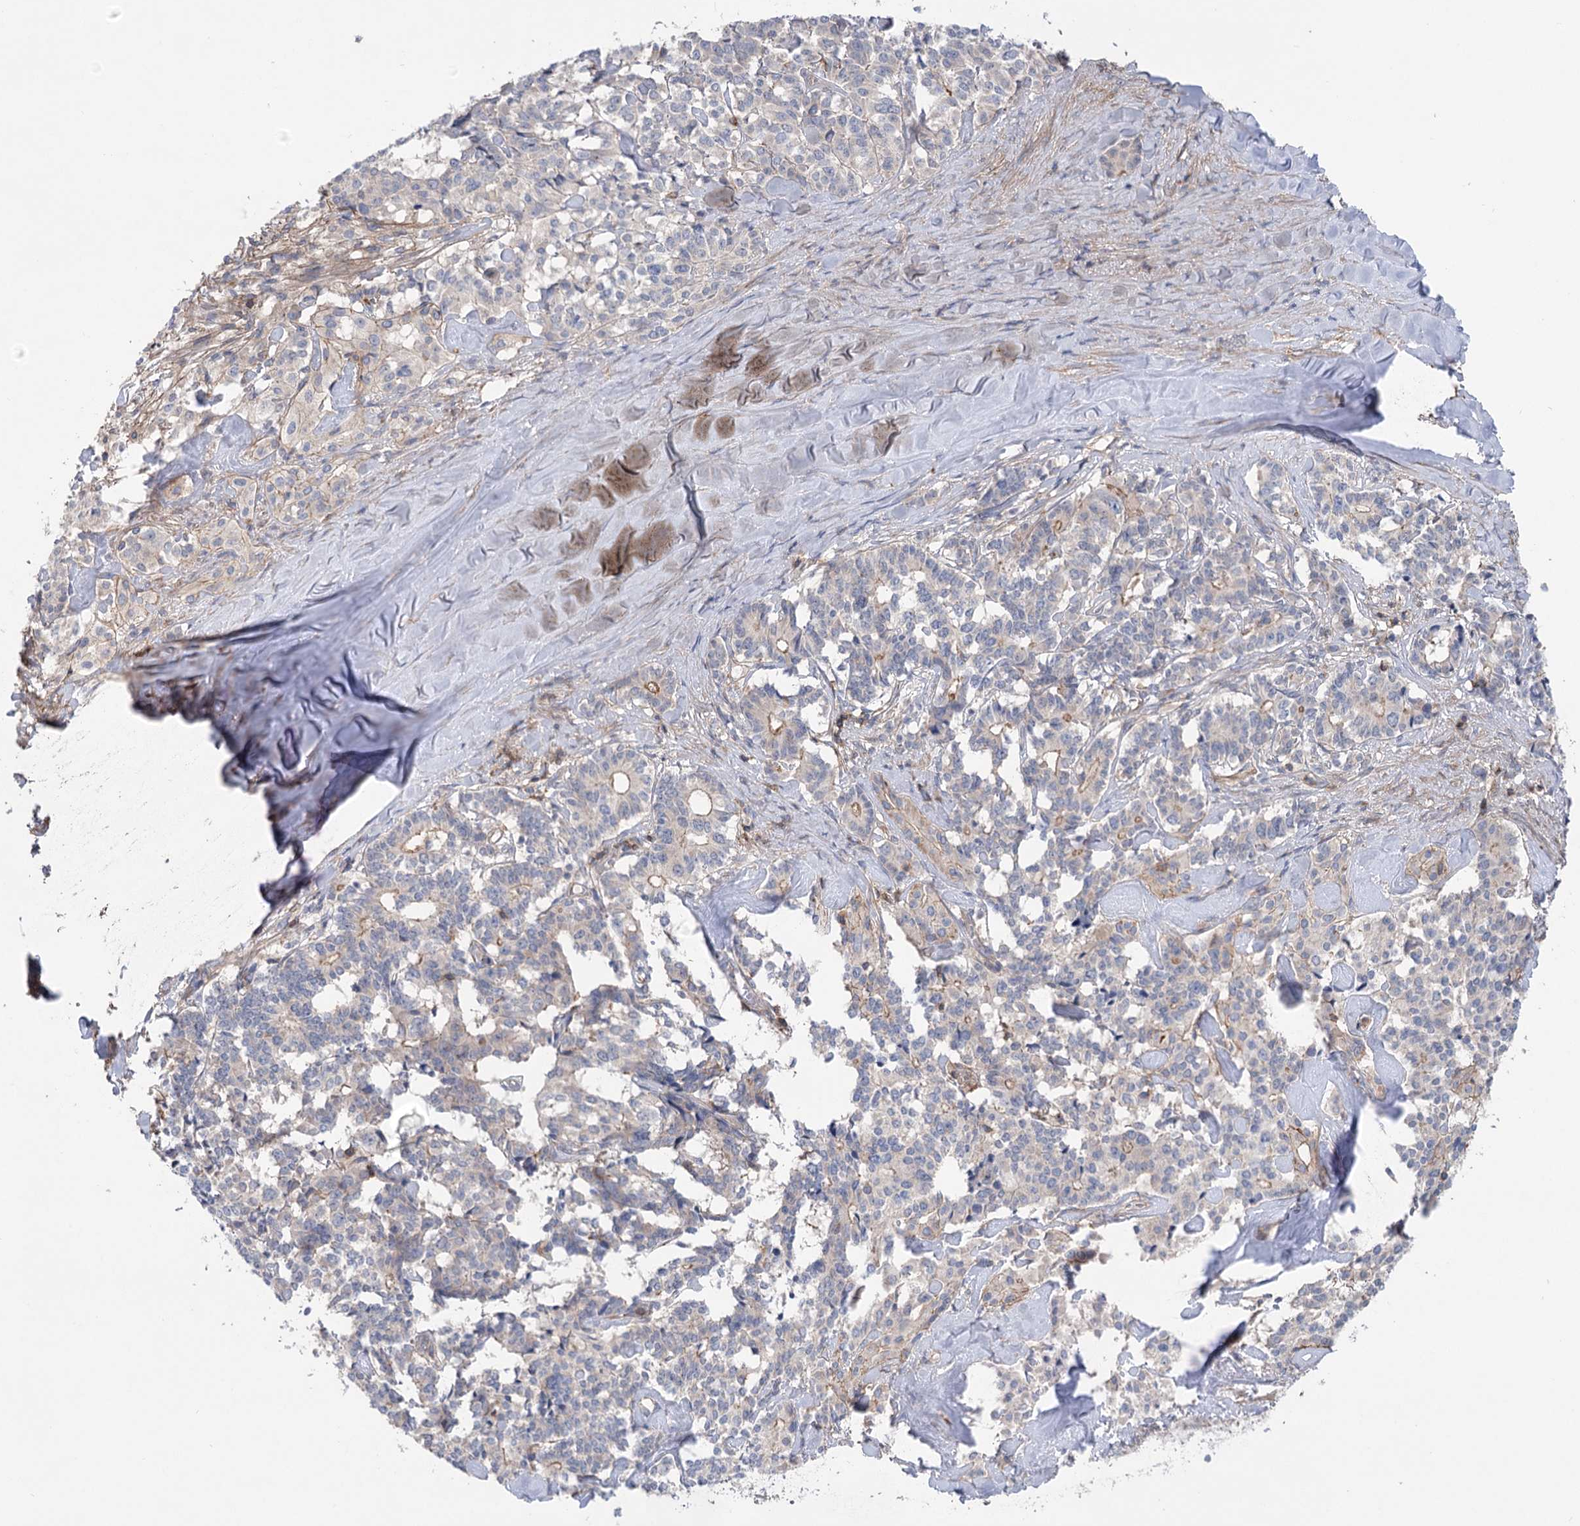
{"staining": {"intensity": "negative", "quantity": "none", "location": "none"}, "tissue": "pancreatic cancer", "cell_type": "Tumor cells", "image_type": "cancer", "snomed": [{"axis": "morphology", "description": "Adenocarcinoma, NOS"}, {"axis": "topography", "description": "Pancreas"}], "caption": "Tumor cells show no significant protein positivity in pancreatic cancer (adenocarcinoma). (IHC, brightfield microscopy, high magnification).", "gene": "LARP1B", "patient": {"sex": "female", "age": 74}}